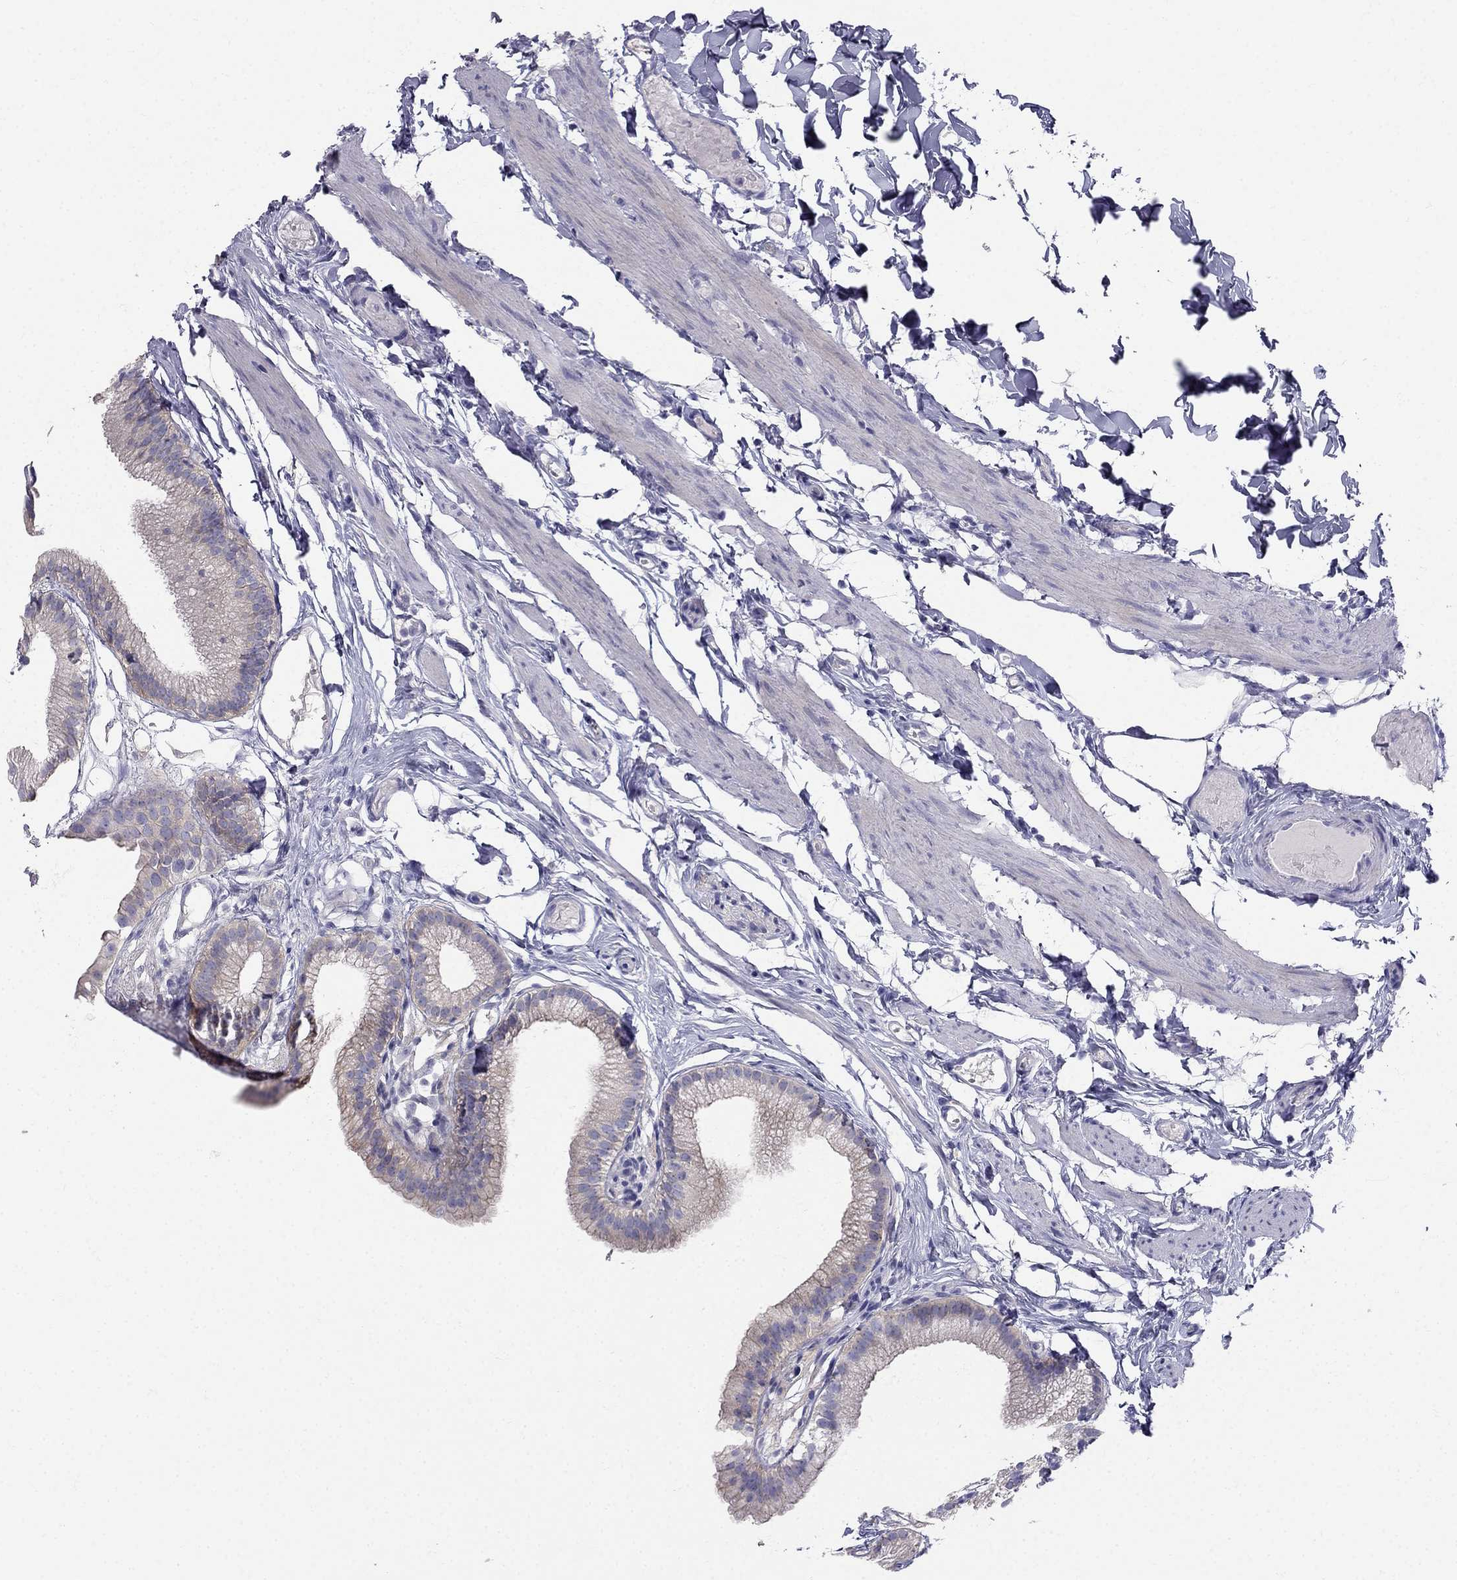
{"staining": {"intensity": "weak", "quantity": "<25%", "location": "cytoplasmic/membranous"}, "tissue": "gallbladder", "cell_type": "Glandular cells", "image_type": "normal", "snomed": [{"axis": "morphology", "description": "Normal tissue, NOS"}, {"axis": "topography", "description": "Gallbladder"}], "caption": "DAB (3,3'-diaminobenzidine) immunohistochemical staining of unremarkable human gallbladder demonstrates no significant positivity in glandular cells.", "gene": "RFLNA", "patient": {"sex": "female", "age": 45}}